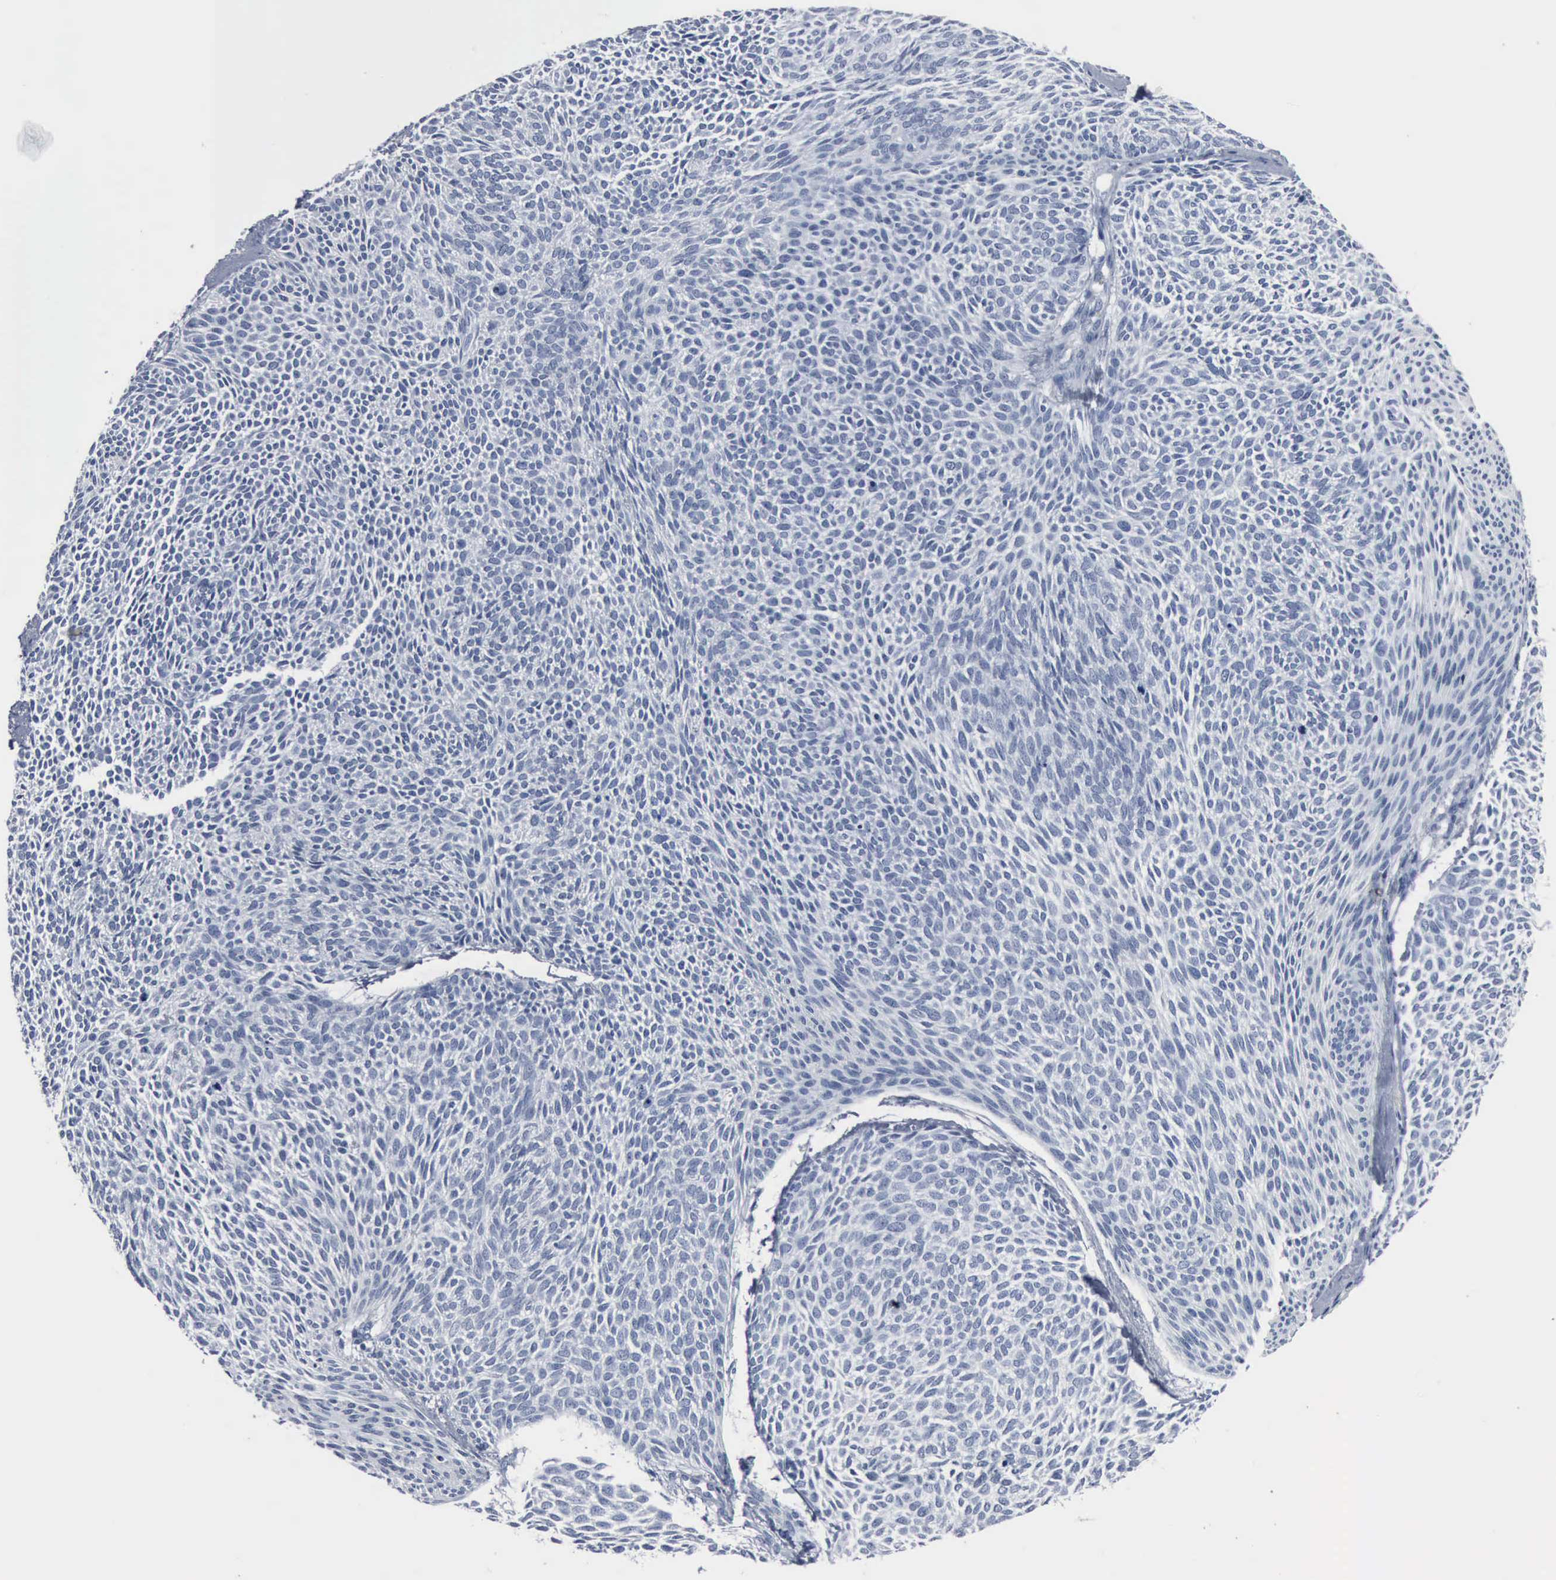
{"staining": {"intensity": "negative", "quantity": "none", "location": "none"}, "tissue": "skin cancer", "cell_type": "Tumor cells", "image_type": "cancer", "snomed": [{"axis": "morphology", "description": "Basal cell carcinoma"}, {"axis": "topography", "description": "Skin"}], "caption": "Immunohistochemistry (IHC) histopathology image of neoplastic tissue: skin cancer stained with DAB (3,3'-diaminobenzidine) displays no significant protein positivity in tumor cells. The staining was performed using DAB to visualize the protein expression in brown, while the nuclei were stained in blue with hematoxylin (Magnification: 20x).", "gene": "DMD", "patient": {"sex": "male", "age": 84}}